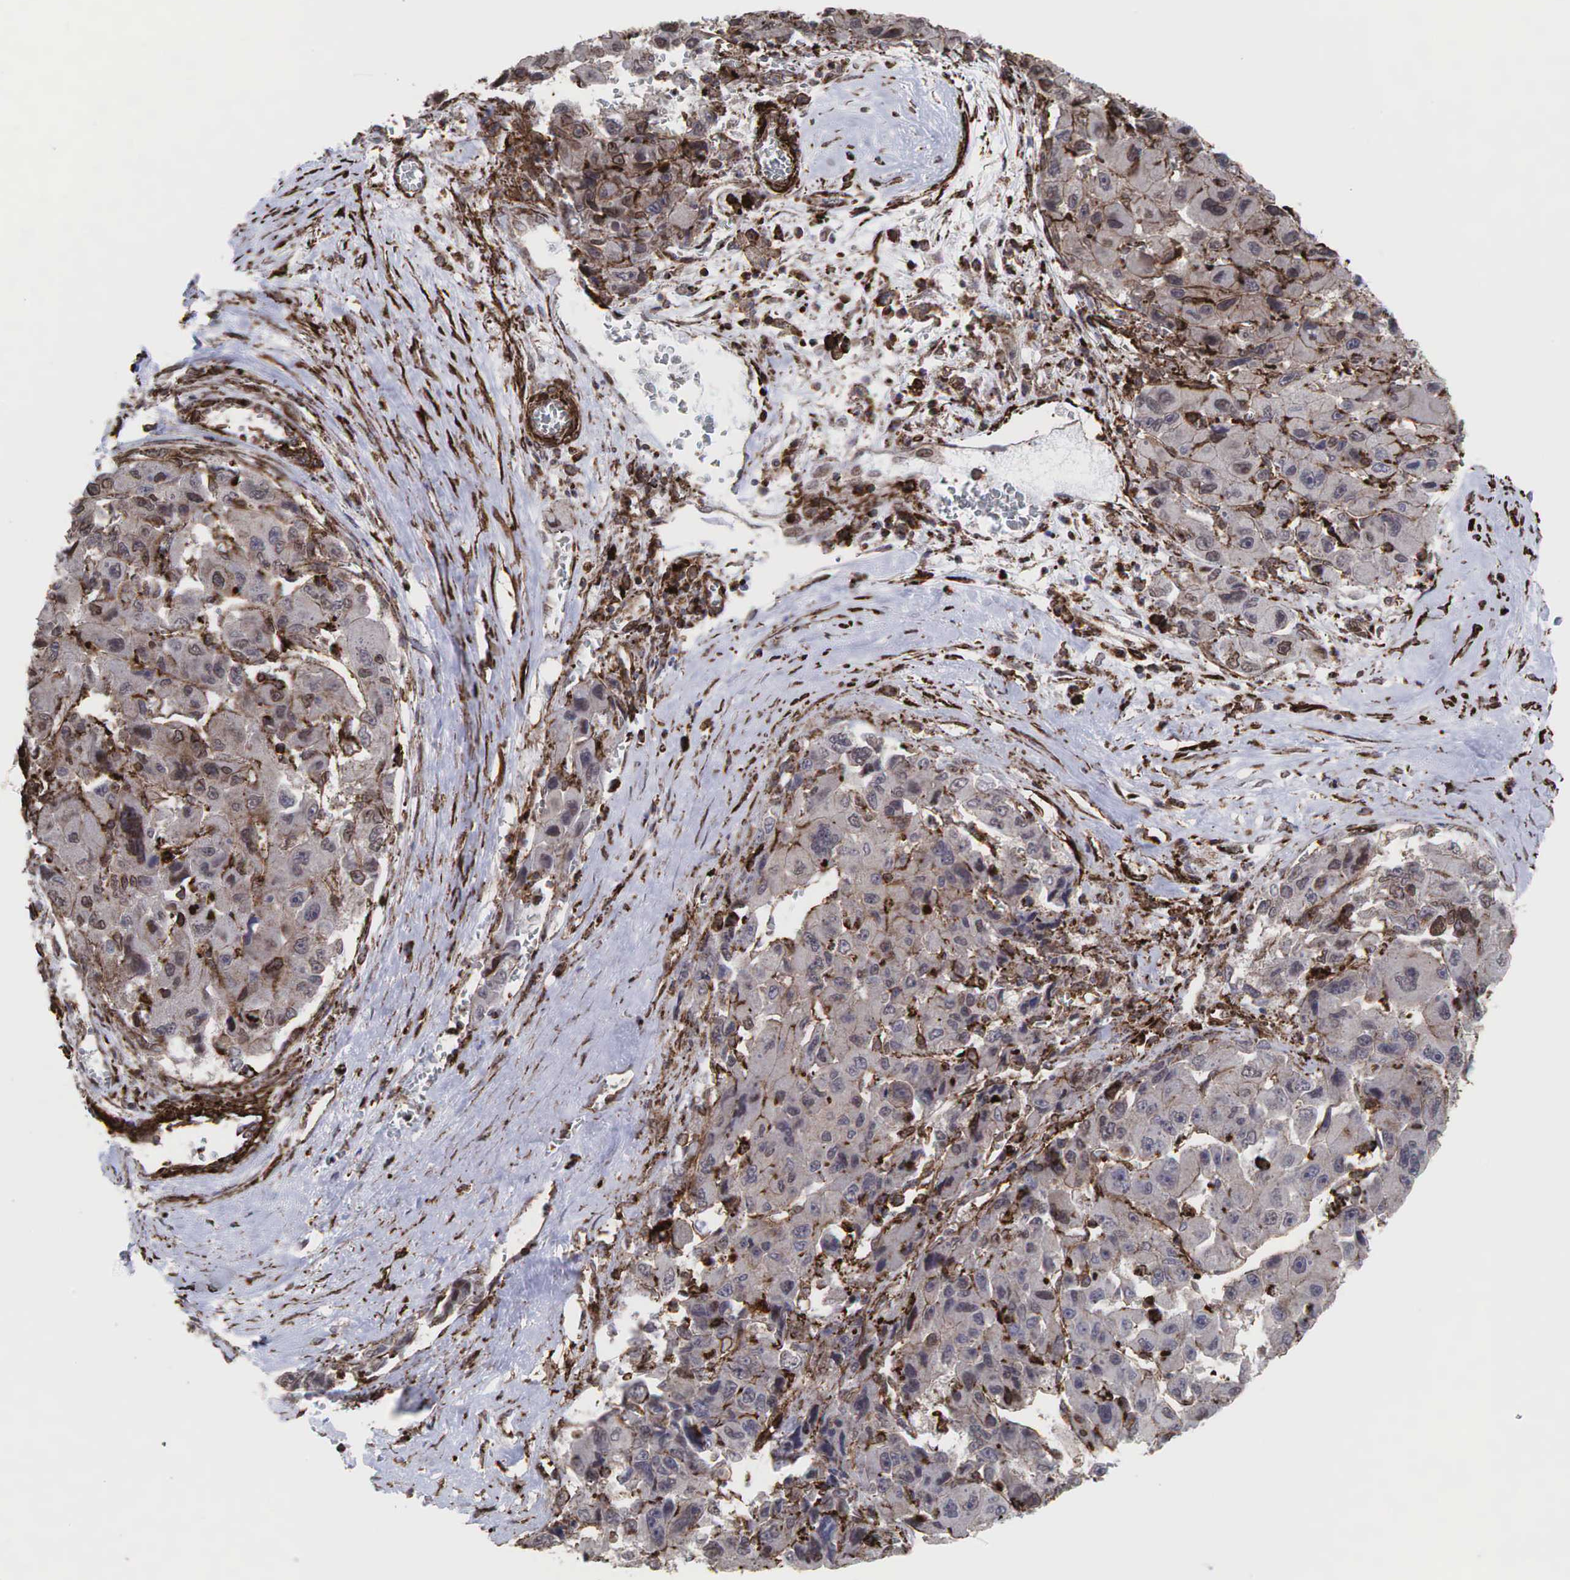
{"staining": {"intensity": "weak", "quantity": "25%-75%", "location": "cytoplasmic/membranous"}, "tissue": "liver cancer", "cell_type": "Tumor cells", "image_type": "cancer", "snomed": [{"axis": "morphology", "description": "Carcinoma, Hepatocellular, NOS"}, {"axis": "topography", "description": "Liver"}], "caption": "Hepatocellular carcinoma (liver) stained with IHC reveals weak cytoplasmic/membranous positivity in about 25%-75% of tumor cells.", "gene": "GPRASP1", "patient": {"sex": "male", "age": 64}}